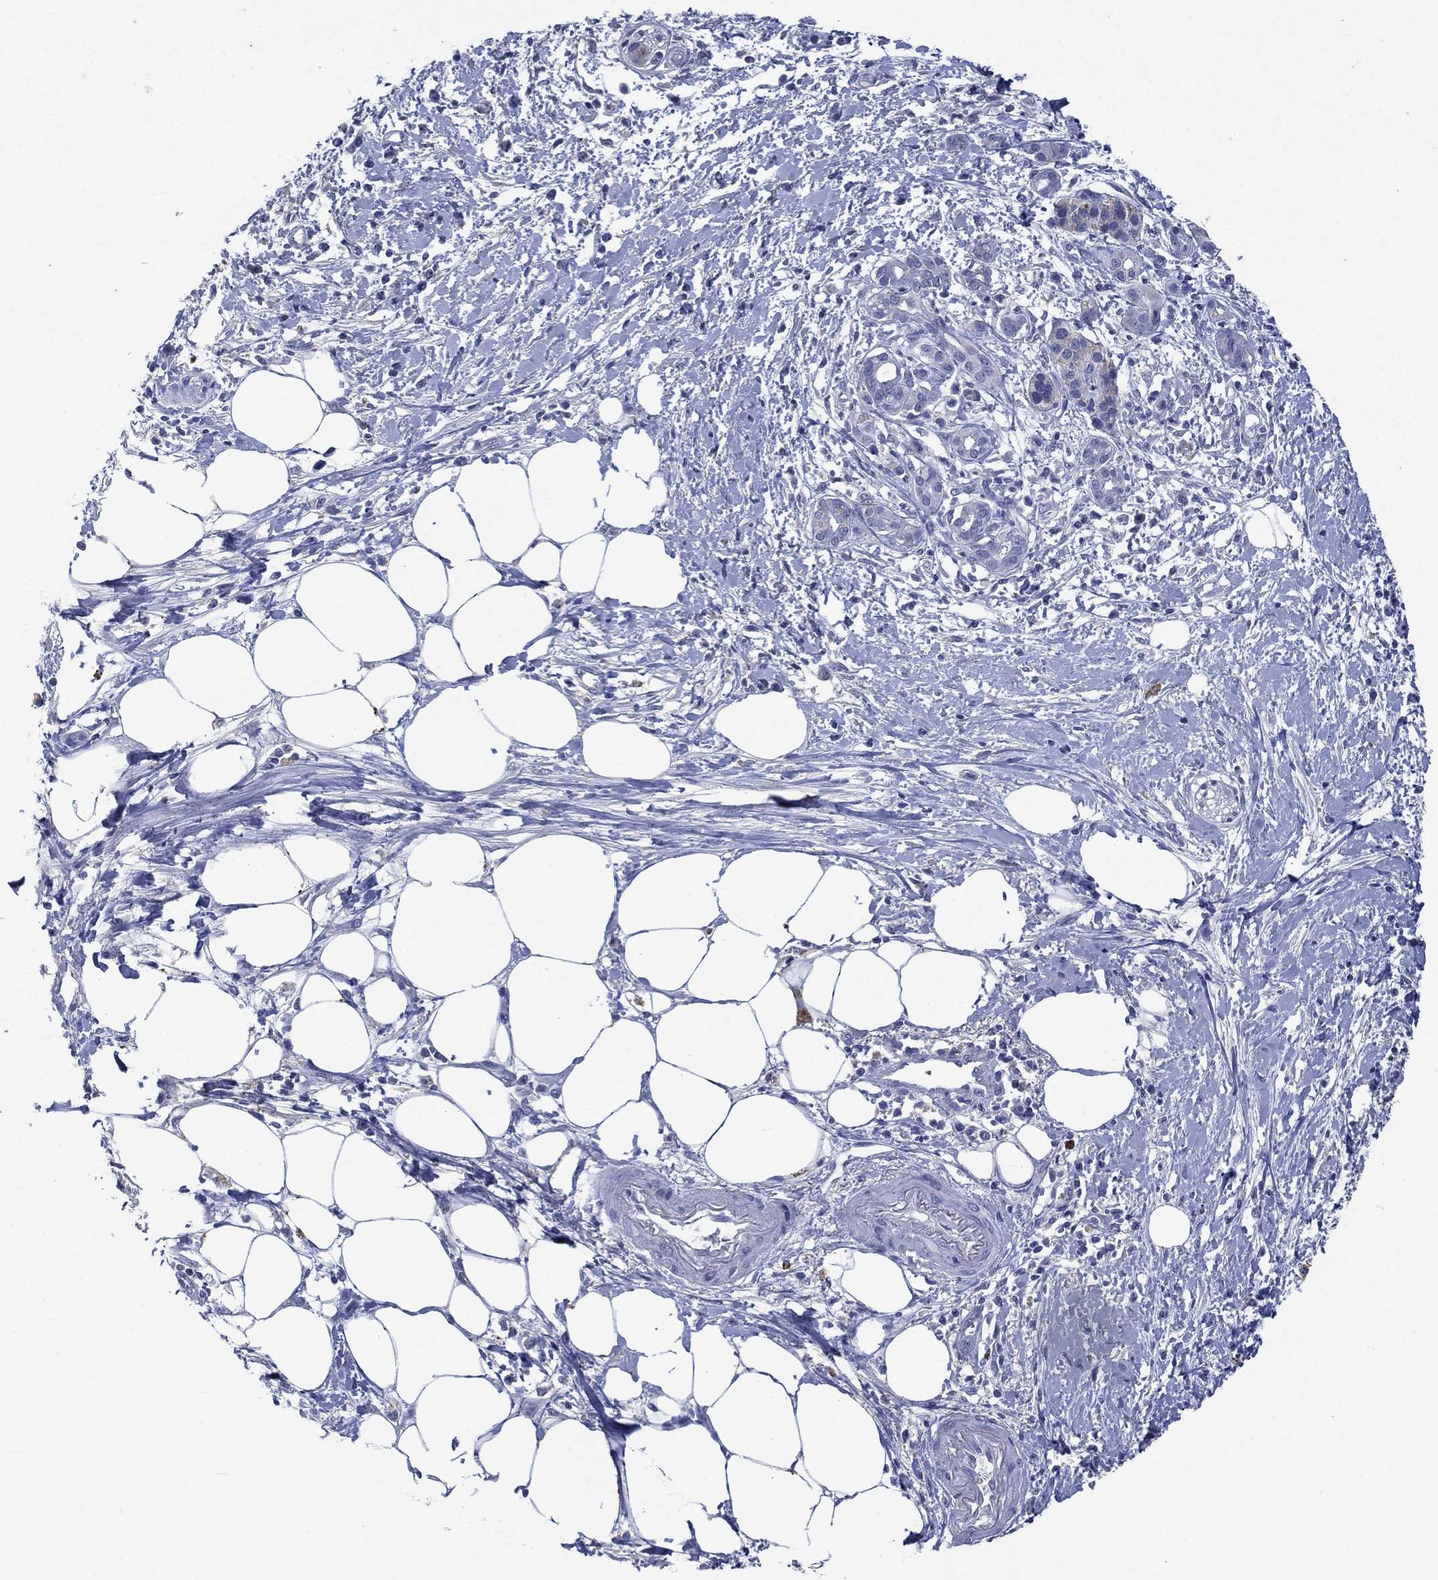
{"staining": {"intensity": "negative", "quantity": "none", "location": "none"}, "tissue": "pancreatic cancer", "cell_type": "Tumor cells", "image_type": "cancer", "snomed": [{"axis": "morphology", "description": "Adenocarcinoma, NOS"}, {"axis": "topography", "description": "Pancreas"}], "caption": "Tumor cells show no significant expression in pancreatic cancer (adenocarcinoma).", "gene": "FSCN2", "patient": {"sex": "male", "age": 72}}